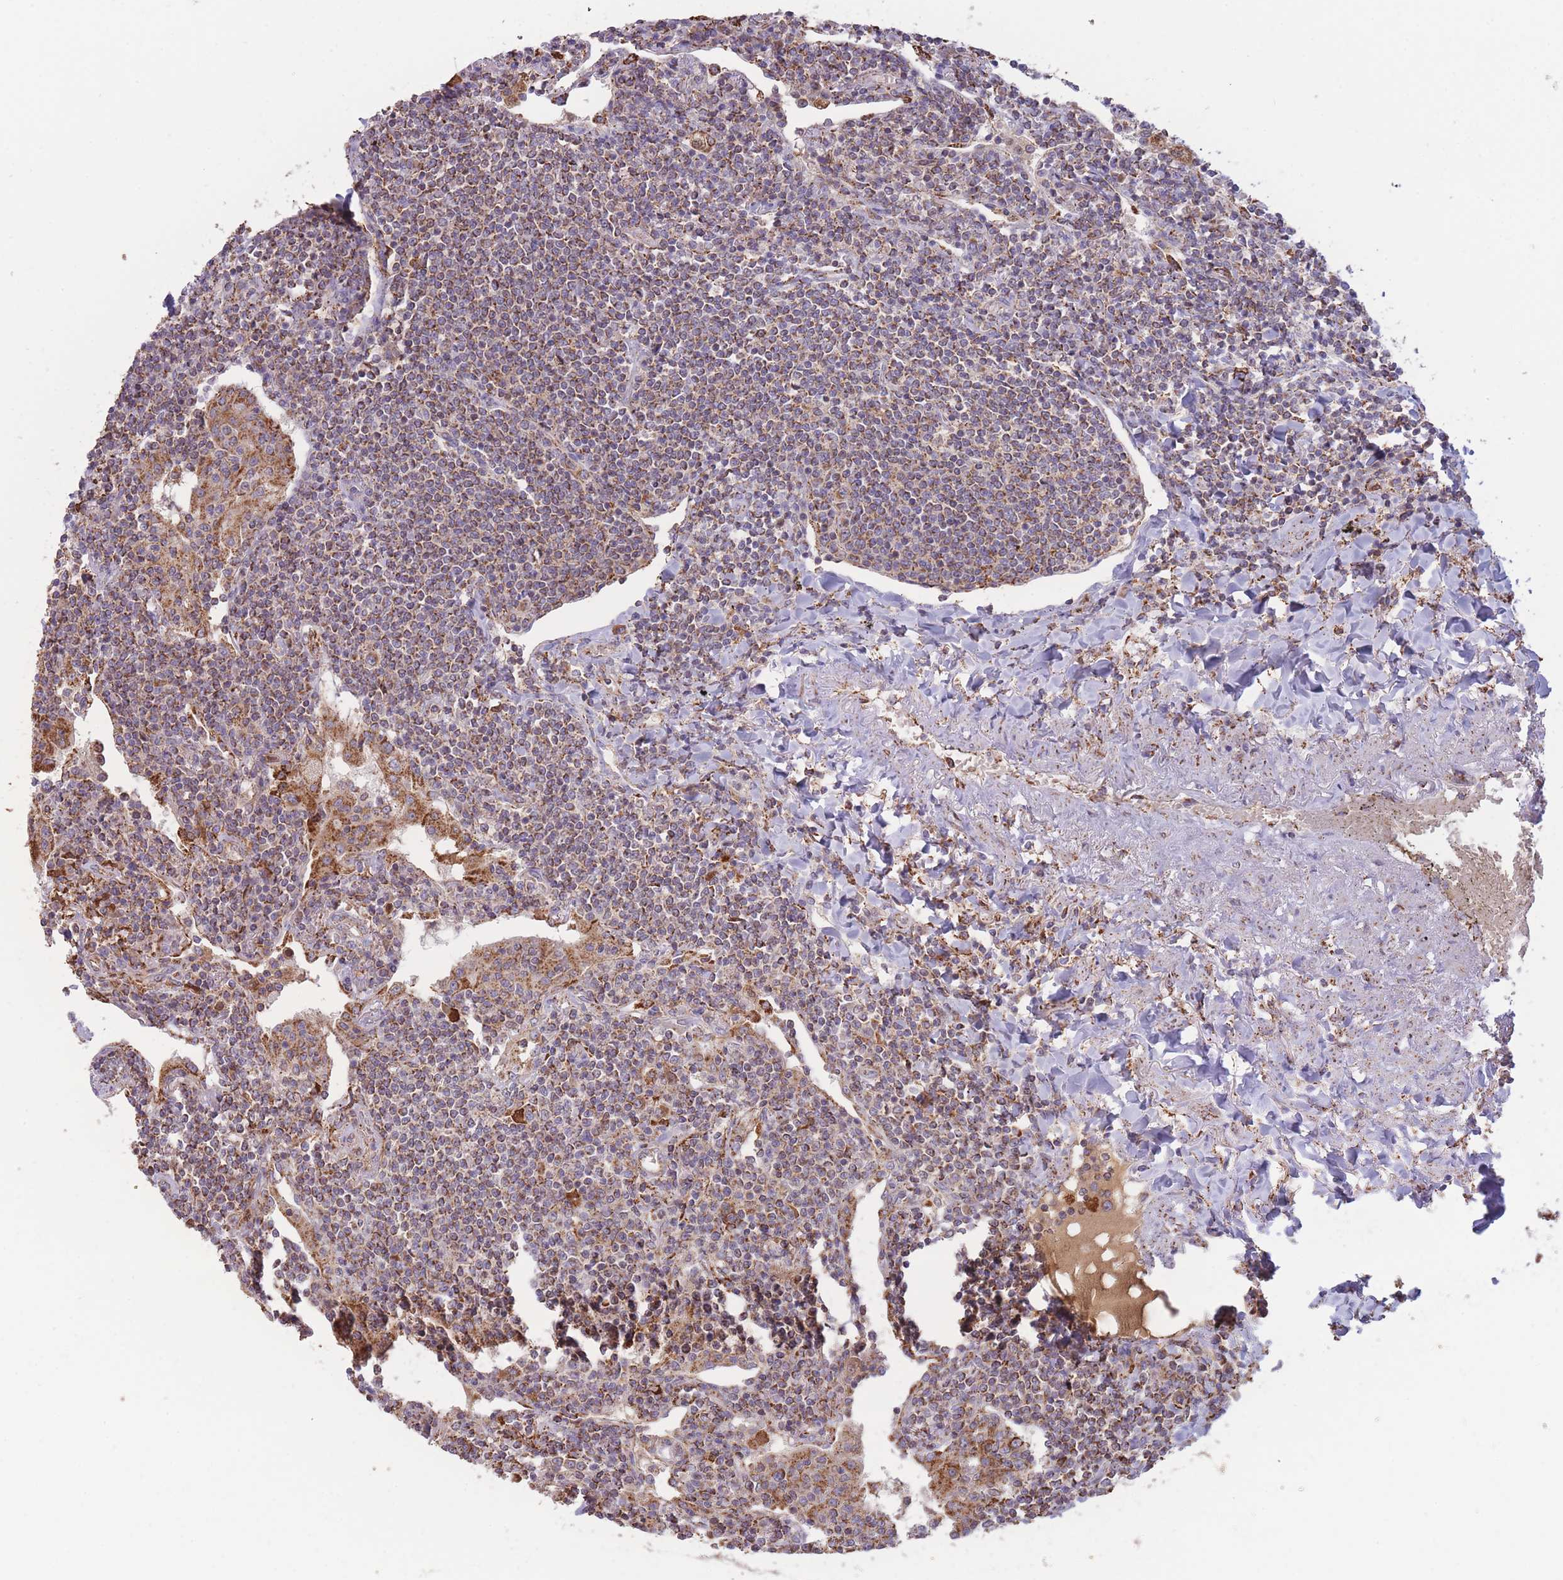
{"staining": {"intensity": "weak", "quantity": ">75%", "location": "cytoplasmic/membranous"}, "tissue": "lymphoma", "cell_type": "Tumor cells", "image_type": "cancer", "snomed": [{"axis": "morphology", "description": "Malignant lymphoma, non-Hodgkin's type, Low grade"}, {"axis": "topography", "description": "Lung"}], "caption": "A micrograph showing weak cytoplasmic/membranous expression in approximately >75% of tumor cells in lymphoma, as visualized by brown immunohistochemical staining.", "gene": "MRPL17", "patient": {"sex": "female", "age": 71}}